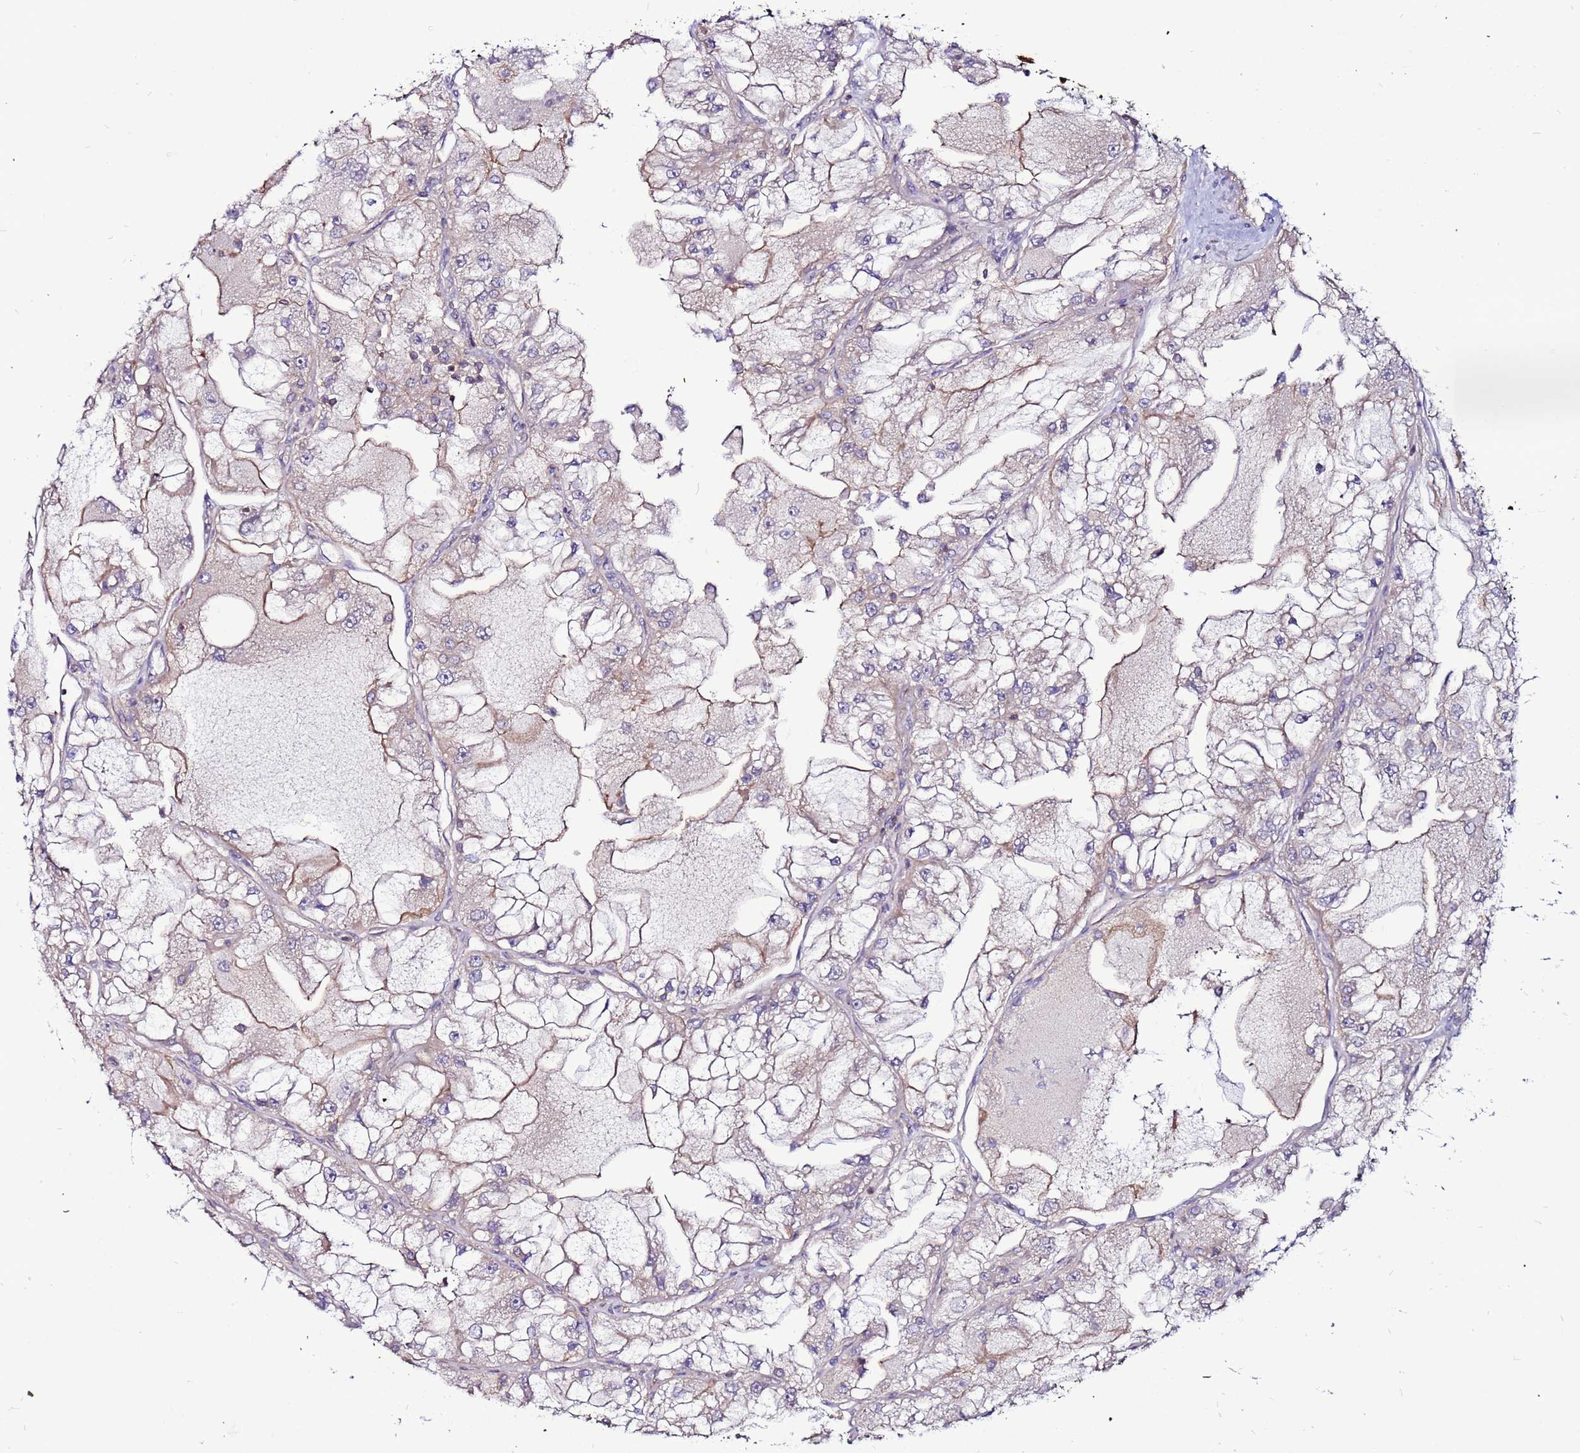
{"staining": {"intensity": "moderate", "quantity": "<25%", "location": "cytoplasmic/membranous"}, "tissue": "renal cancer", "cell_type": "Tumor cells", "image_type": "cancer", "snomed": [{"axis": "morphology", "description": "Adenocarcinoma, NOS"}, {"axis": "topography", "description": "Kidney"}], "caption": "Adenocarcinoma (renal) stained for a protein demonstrates moderate cytoplasmic/membranous positivity in tumor cells.", "gene": "NRN1L", "patient": {"sex": "female", "age": 72}}